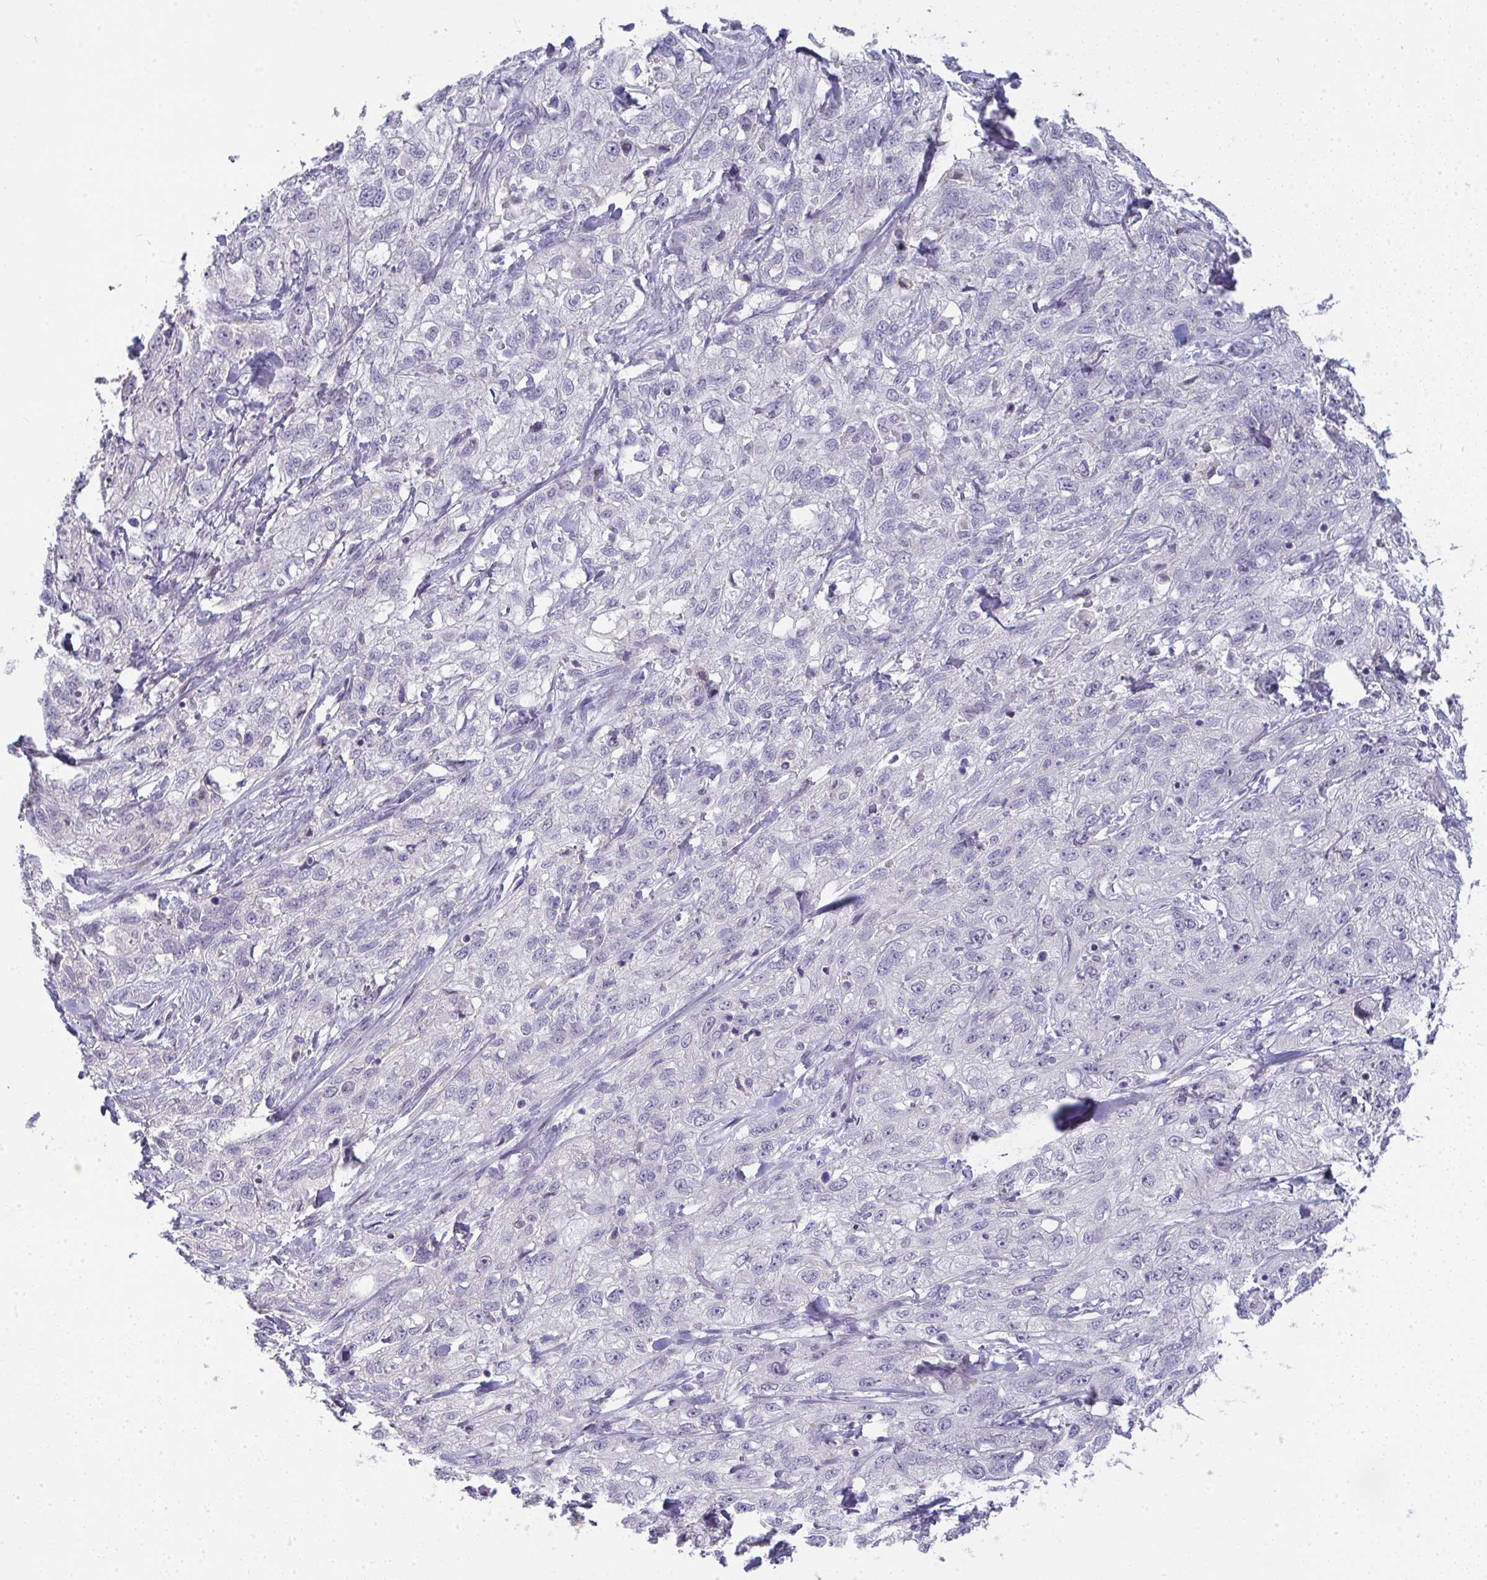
{"staining": {"intensity": "negative", "quantity": "none", "location": "none"}, "tissue": "skin cancer", "cell_type": "Tumor cells", "image_type": "cancer", "snomed": [{"axis": "morphology", "description": "Squamous cell carcinoma, NOS"}, {"axis": "topography", "description": "Skin"}, {"axis": "topography", "description": "Vulva"}], "caption": "Immunohistochemical staining of human squamous cell carcinoma (skin) displays no significant staining in tumor cells.", "gene": "GALNT16", "patient": {"sex": "female", "age": 86}}